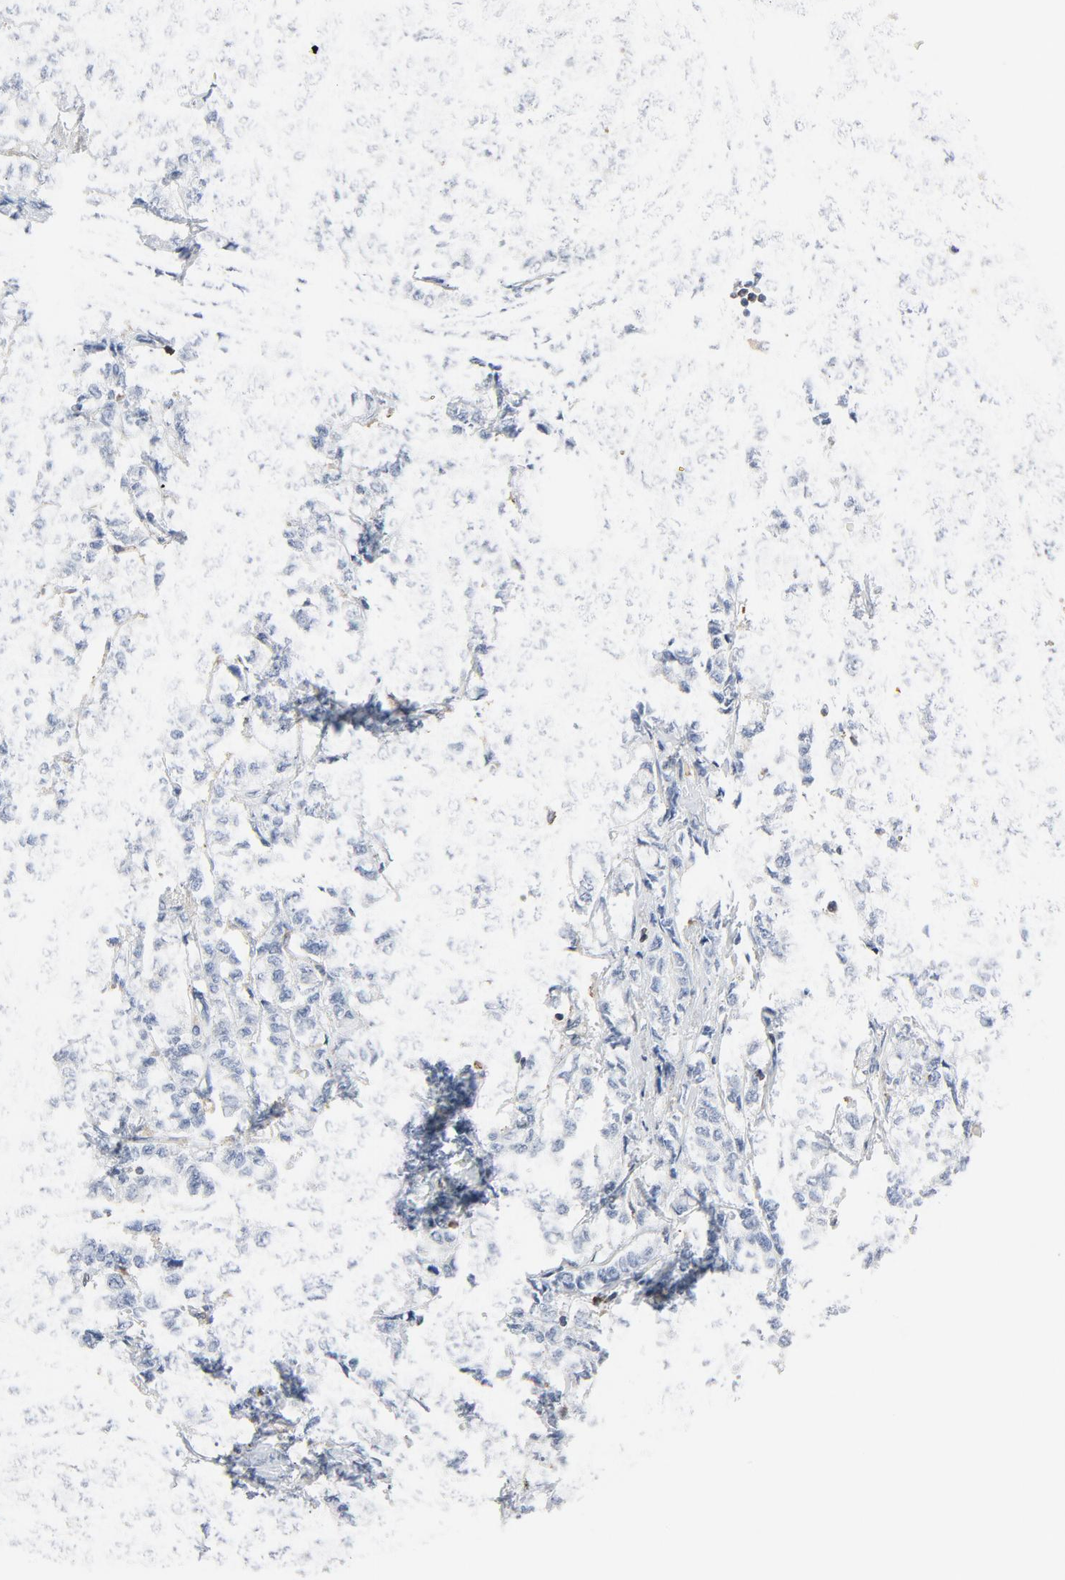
{"staining": {"intensity": "negative", "quantity": "none", "location": "none"}, "tissue": "breast cancer", "cell_type": "Tumor cells", "image_type": "cancer", "snomed": [{"axis": "morphology", "description": "Lobular carcinoma"}, {"axis": "topography", "description": "Breast"}], "caption": "Tumor cells are negative for brown protein staining in breast cancer.", "gene": "LCP2", "patient": {"sex": "female", "age": 60}}